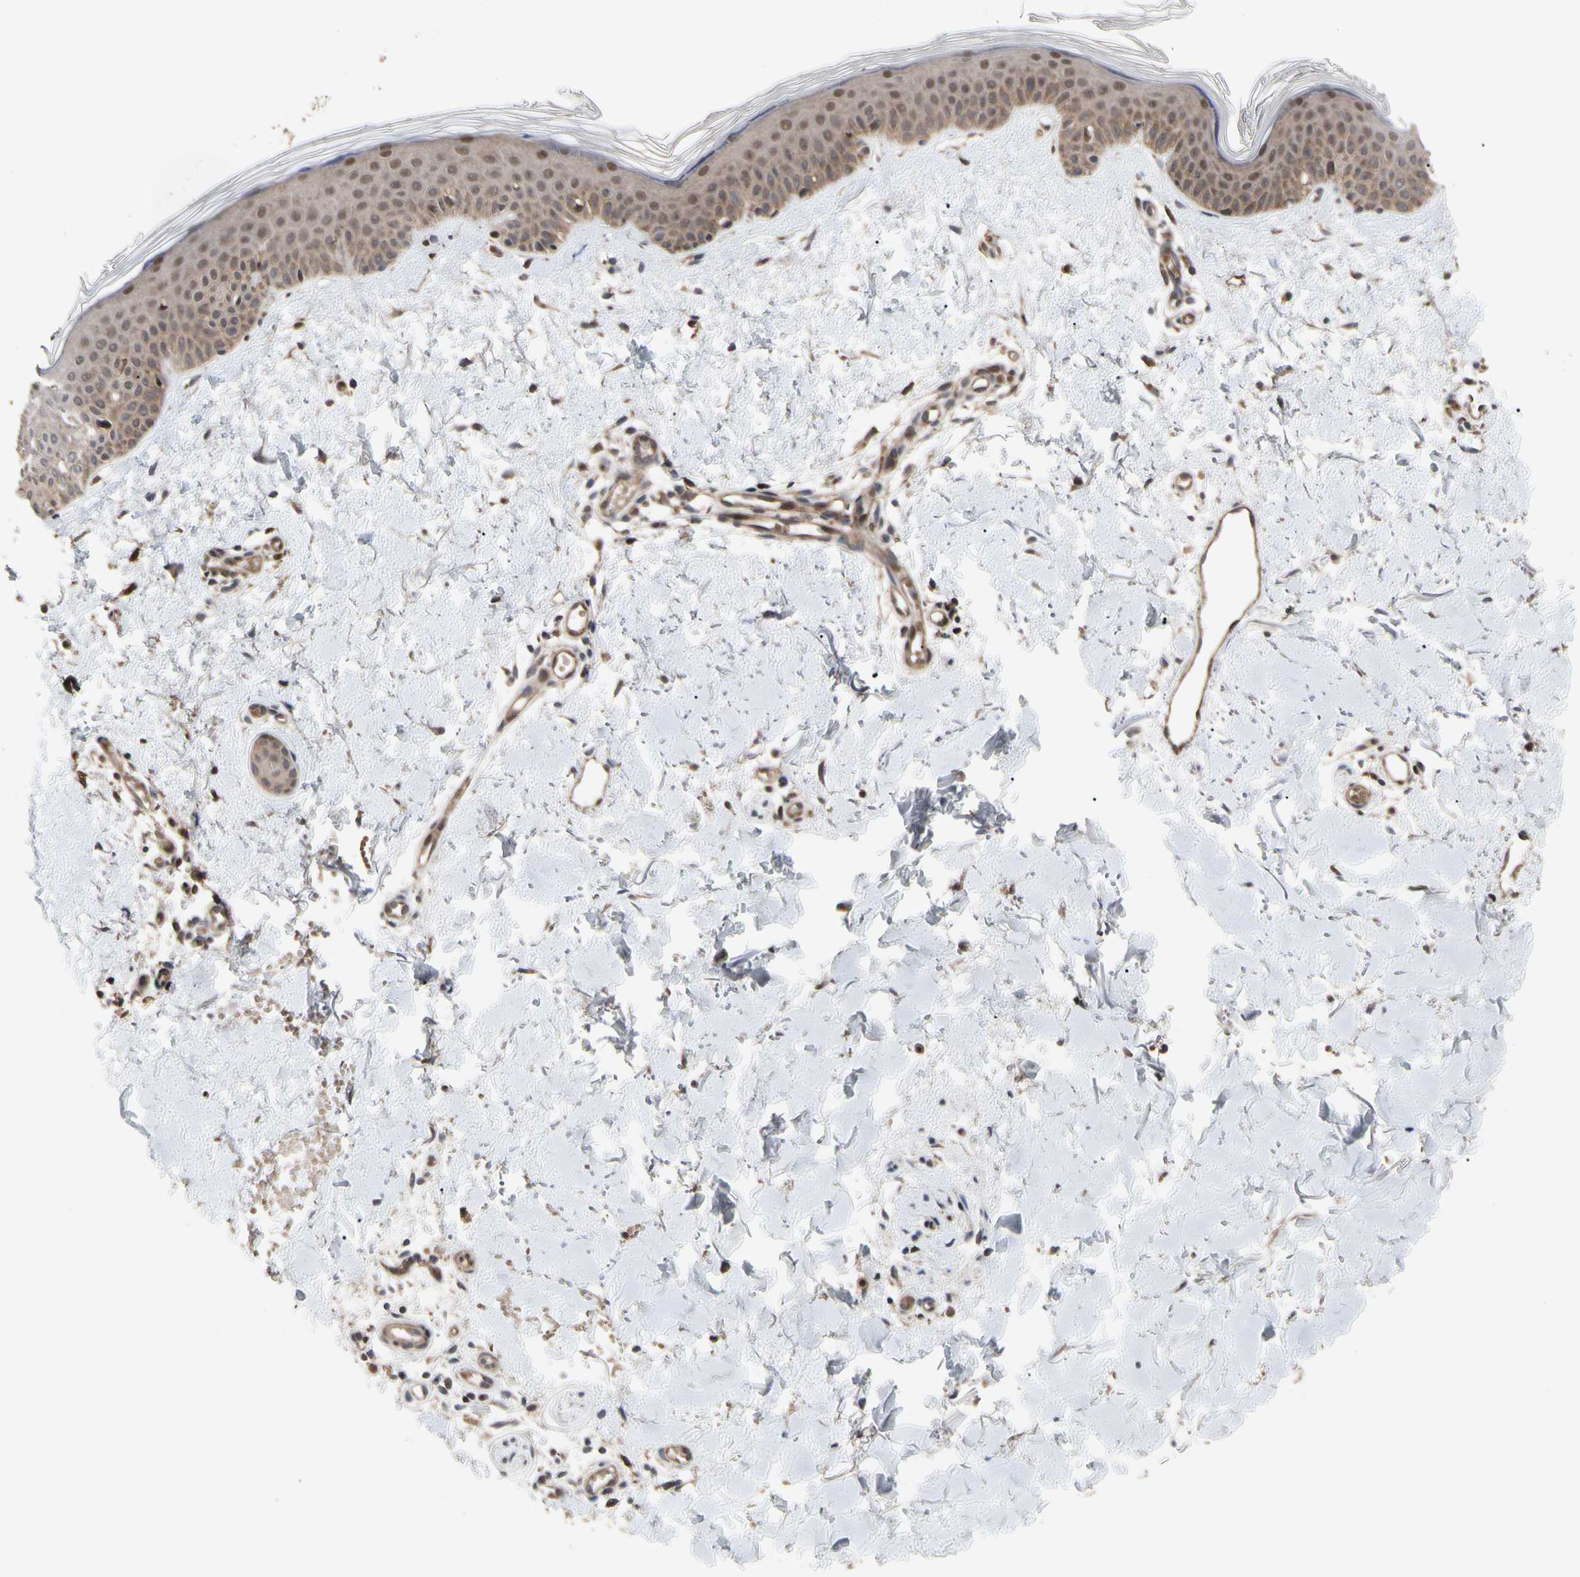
{"staining": {"intensity": "moderate", "quantity": ">75%", "location": "cytoplasmic/membranous"}, "tissue": "skin", "cell_type": "Fibroblasts", "image_type": "normal", "snomed": [{"axis": "morphology", "description": "Normal tissue, NOS"}, {"axis": "topography", "description": "Skin"}], "caption": "Immunohistochemistry image of normal skin: human skin stained using immunohistochemistry reveals medium levels of moderate protein expression localized specifically in the cytoplasmic/membranous of fibroblasts, appearing as a cytoplasmic/membranous brown color.", "gene": "CYTIP", "patient": {"sex": "female", "age": 56}}